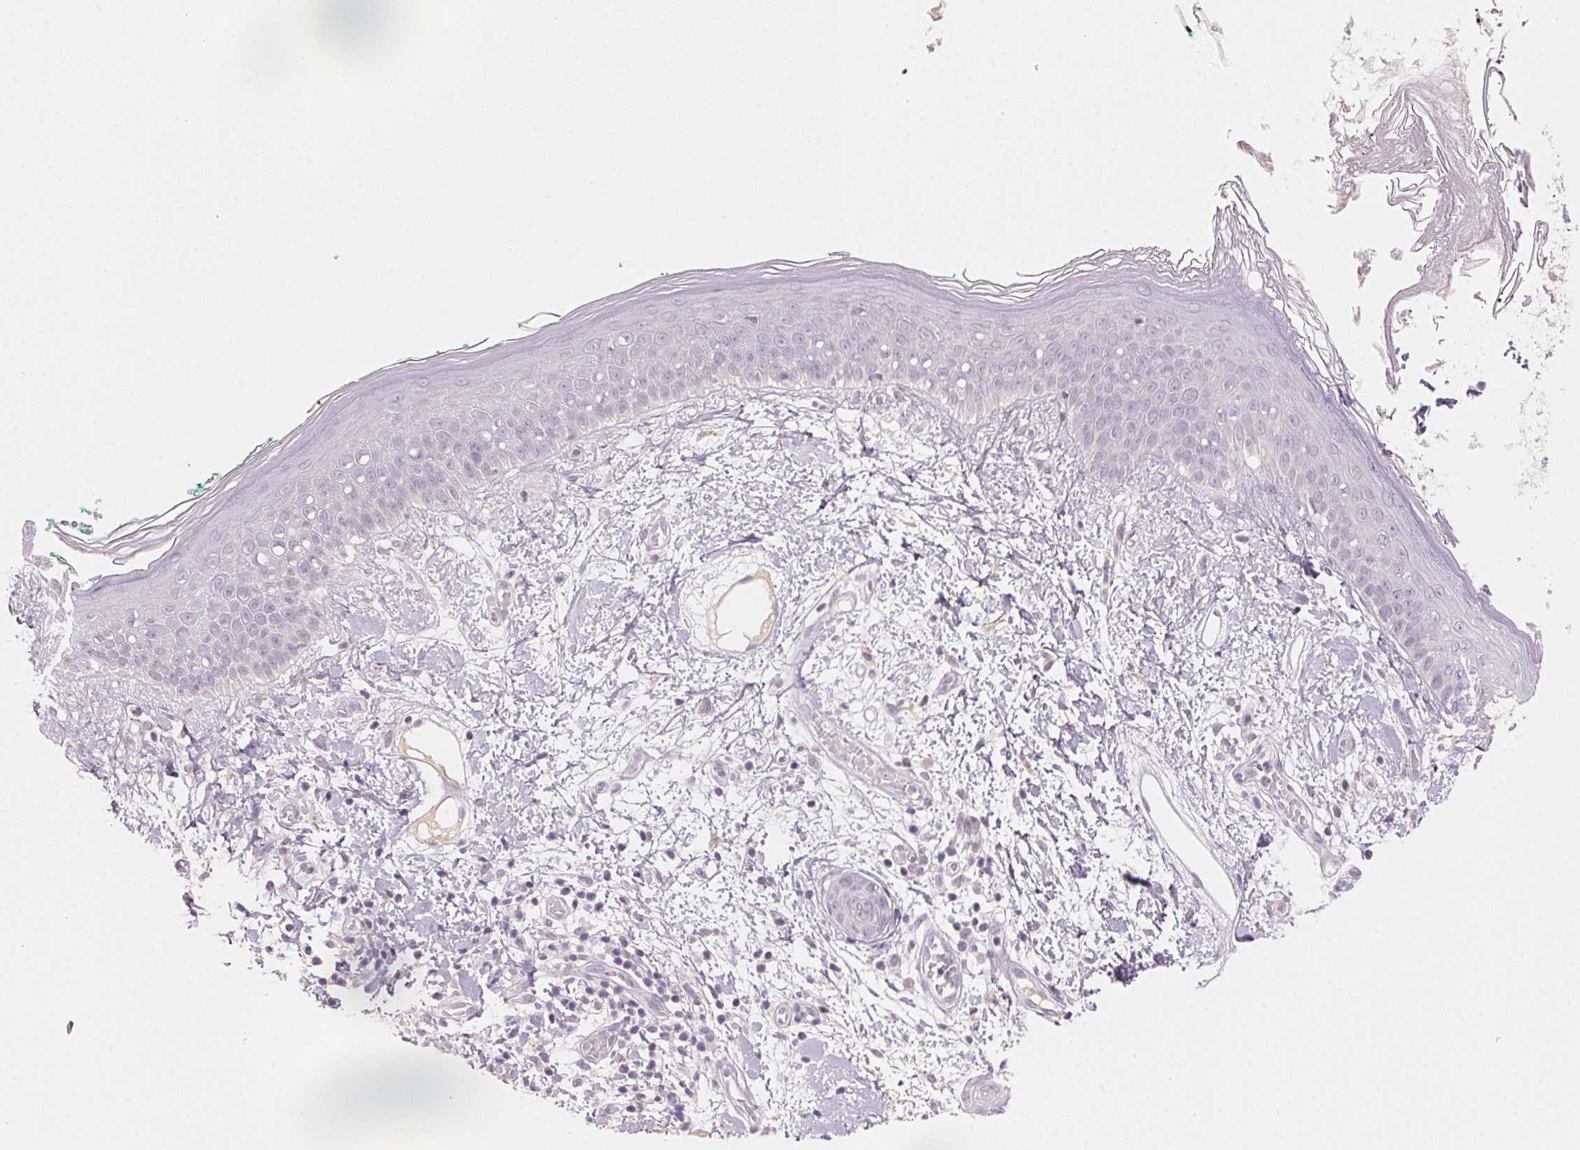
{"staining": {"intensity": "negative", "quantity": "none", "location": "none"}, "tissue": "skin", "cell_type": "Fibroblasts", "image_type": "normal", "snomed": [{"axis": "morphology", "description": "Normal tissue, NOS"}, {"axis": "topography", "description": "Skin"}], "caption": "Skin stained for a protein using IHC reveals no expression fibroblasts.", "gene": "HOXB13", "patient": {"sex": "female", "age": 34}}